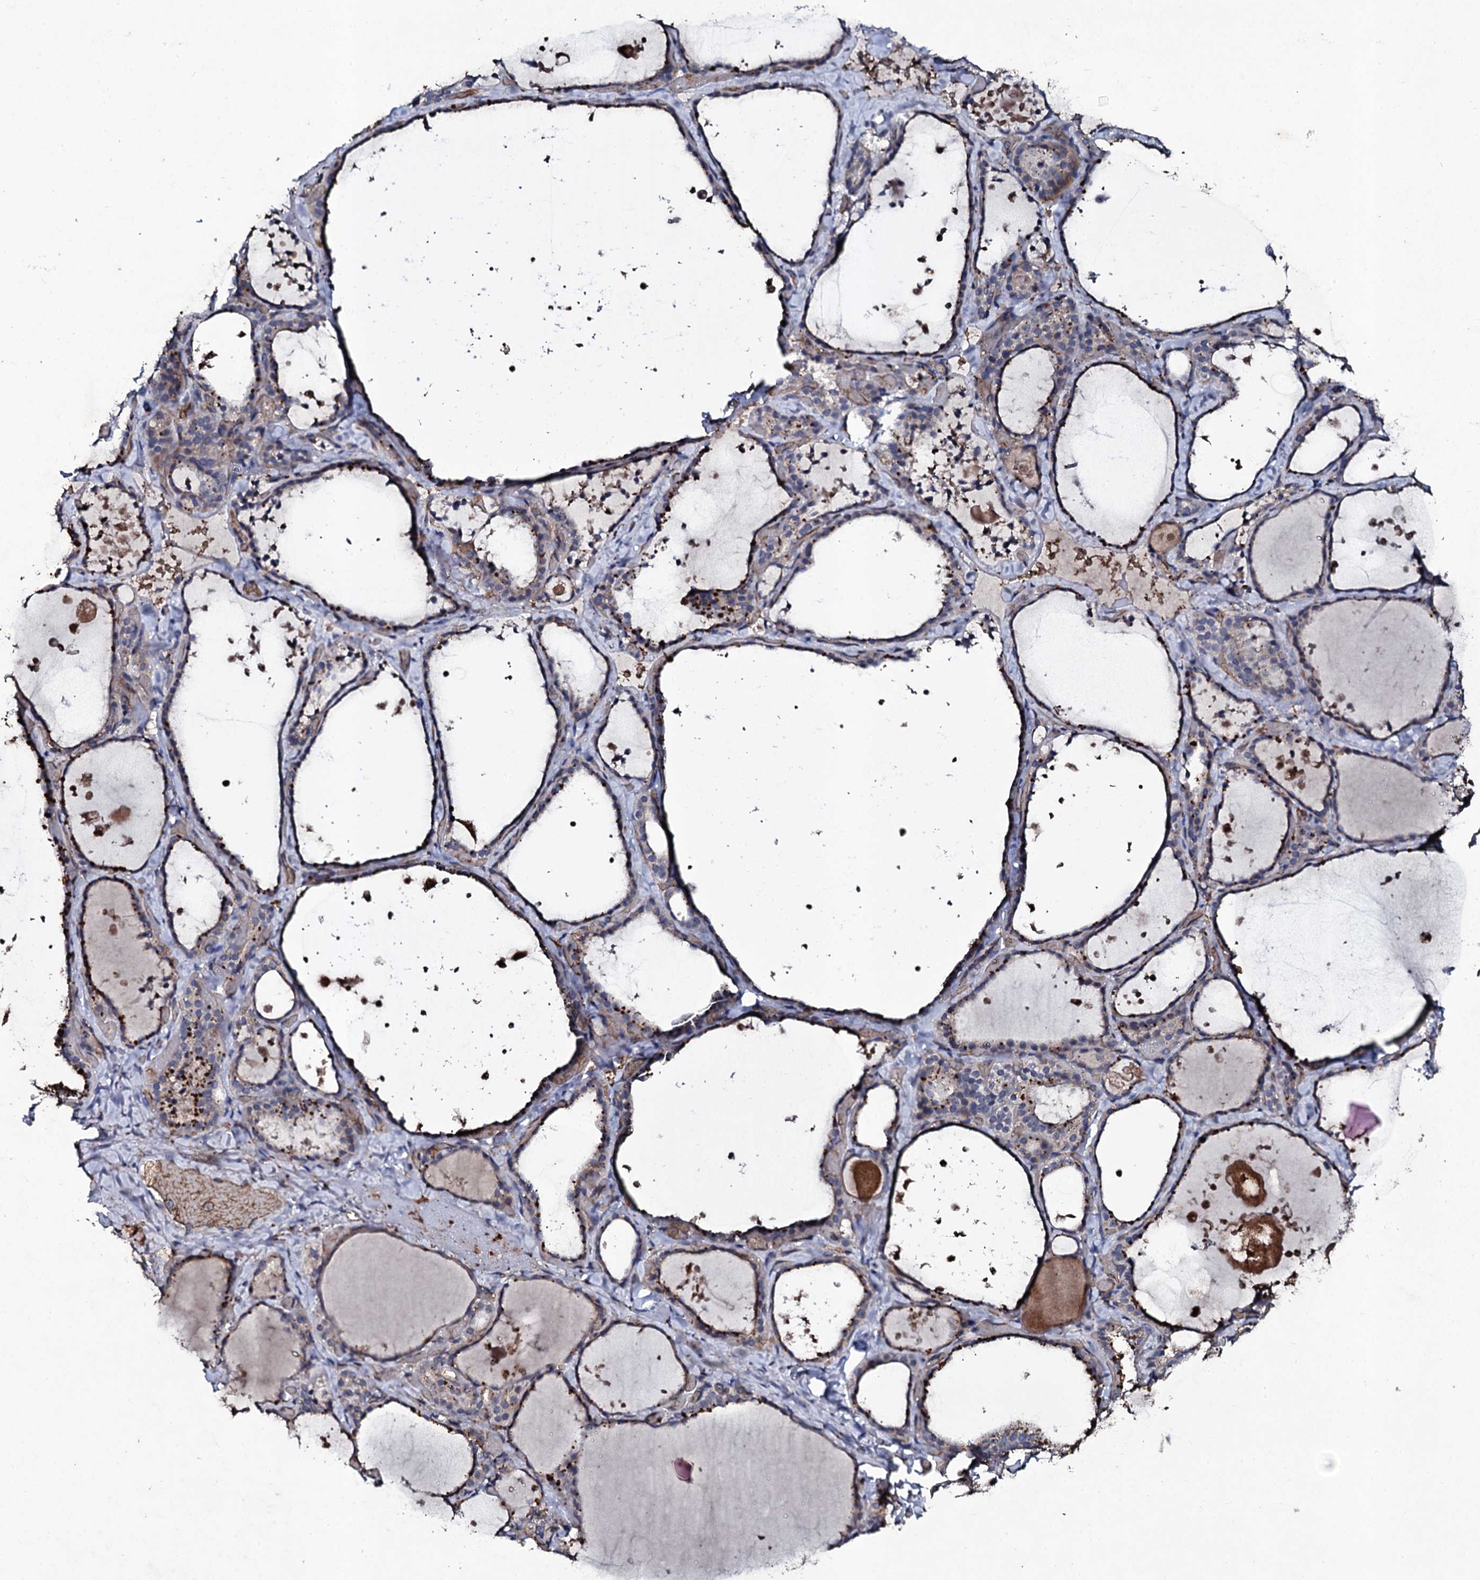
{"staining": {"intensity": "moderate", "quantity": "25%-75%", "location": "cytoplasmic/membranous"}, "tissue": "thyroid gland", "cell_type": "Glandular cells", "image_type": "normal", "snomed": [{"axis": "morphology", "description": "Normal tissue, NOS"}, {"axis": "topography", "description": "Thyroid gland"}], "caption": "Thyroid gland stained with DAB IHC displays medium levels of moderate cytoplasmic/membranous expression in about 25%-75% of glandular cells. The staining is performed using DAB (3,3'-diaminobenzidine) brown chromogen to label protein expression. The nuclei are counter-stained blue using hematoxylin.", "gene": "LRRC28", "patient": {"sex": "female", "age": 44}}